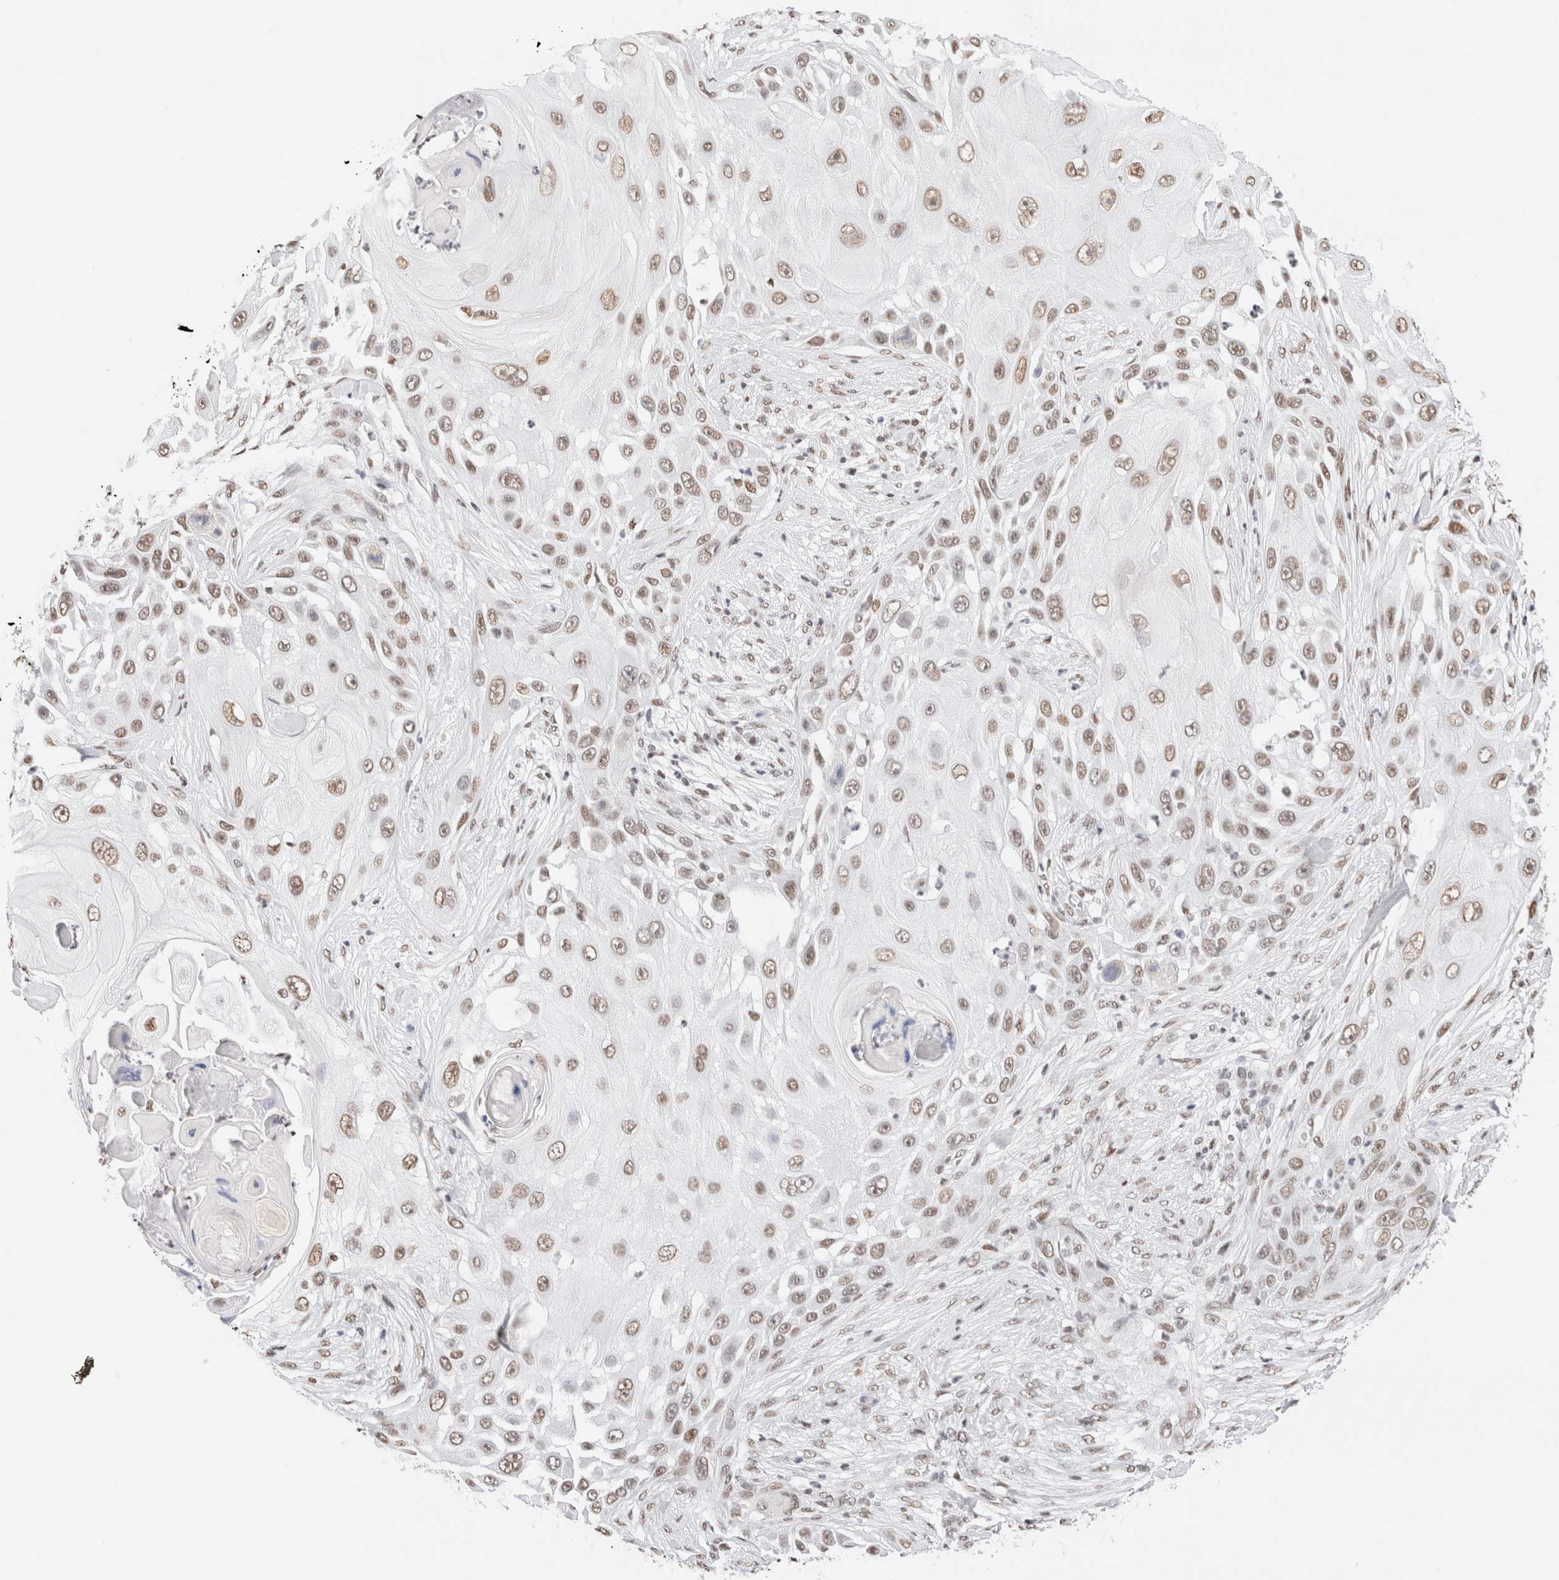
{"staining": {"intensity": "weak", "quantity": ">75%", "location": "nuclear"}, "tissue": "skin cancer", "cell_type": "Tumor cells", "image_type": "cancer", "snomed": [{"axis": "morphology", "description": "Squamous cell carcinoma, NOS"}, {"axis": "topography", "description": "Skin"}], "caption": "About >75% of tumor cells in skin cancer exhibit weak nuclear protein positivity as visualized by brown immunohistochemical staining.", "gene": "SUPT3H", "patient": {"sex": "female", "age": 44}}